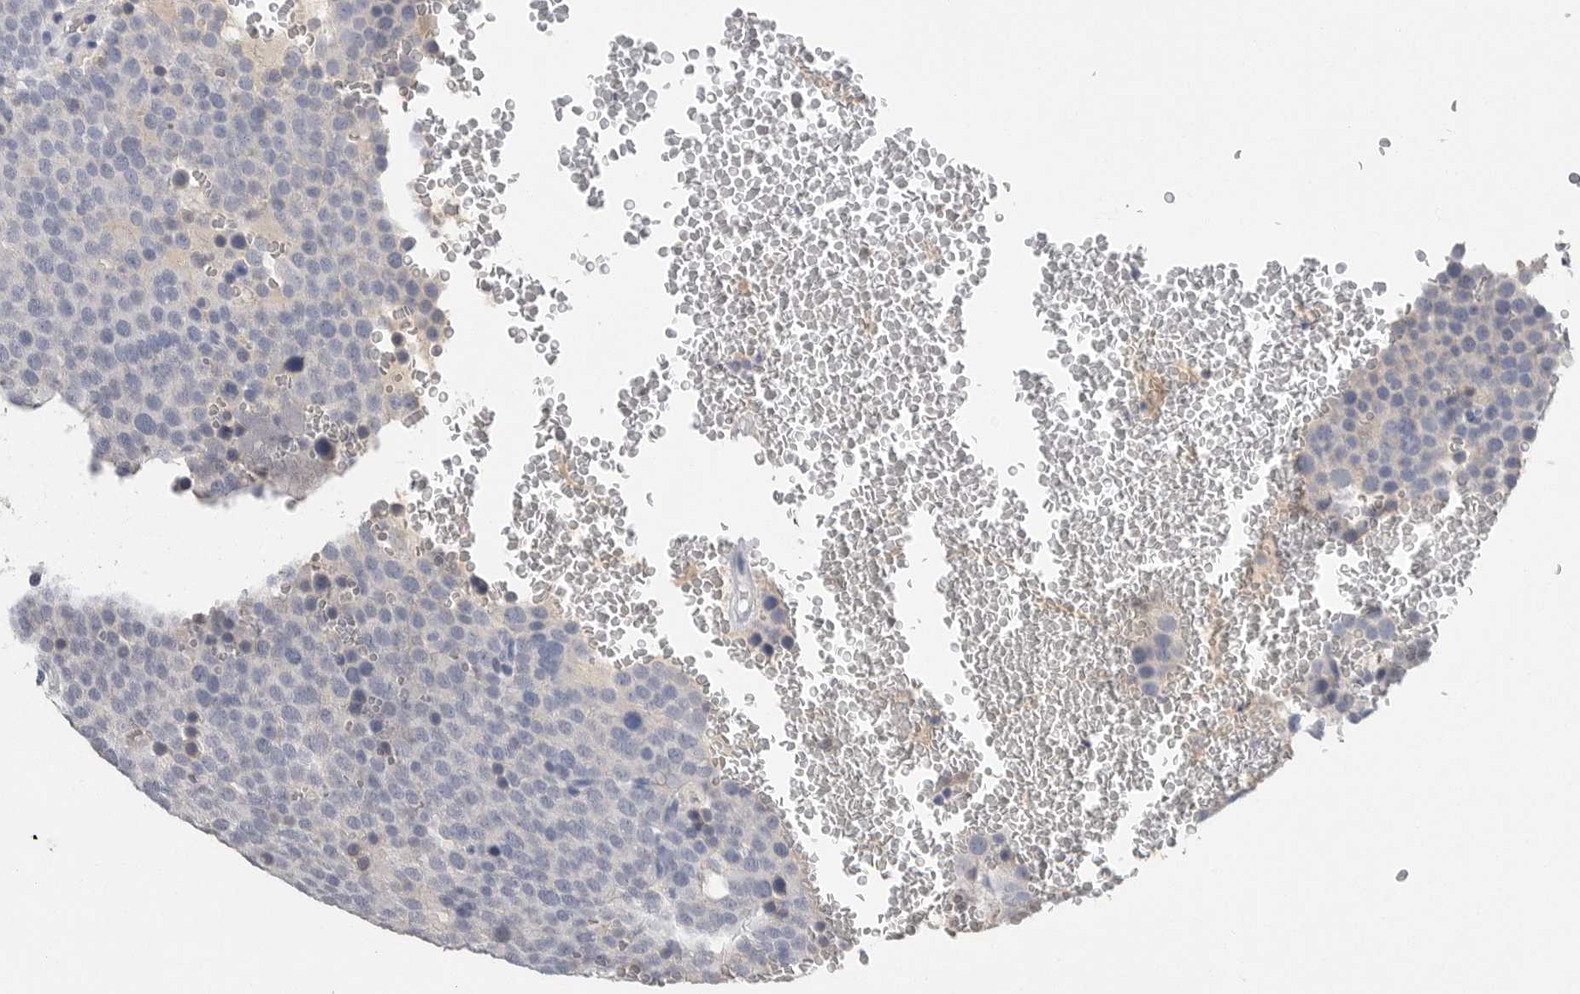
{"staining": {"intensity": "negative", "quantity": "none", "location": "none"}, "tissue": "testis cancer", "cell_type": "Tumor cells", "image_type": "cancer", "snomed": [{"axis": "morphology", "description": "Seminoma, NOS"}, {"axis": "topography", "description": "Testis"}], "caption": "High magnification brightfield microscopy of testis cancer stained with DAB (brown) and counterstained with hematoxylin (blue): tumor cells show no significant staining.", "gene": "FABP6", "patient": {"sex": "male", "age": 71}}